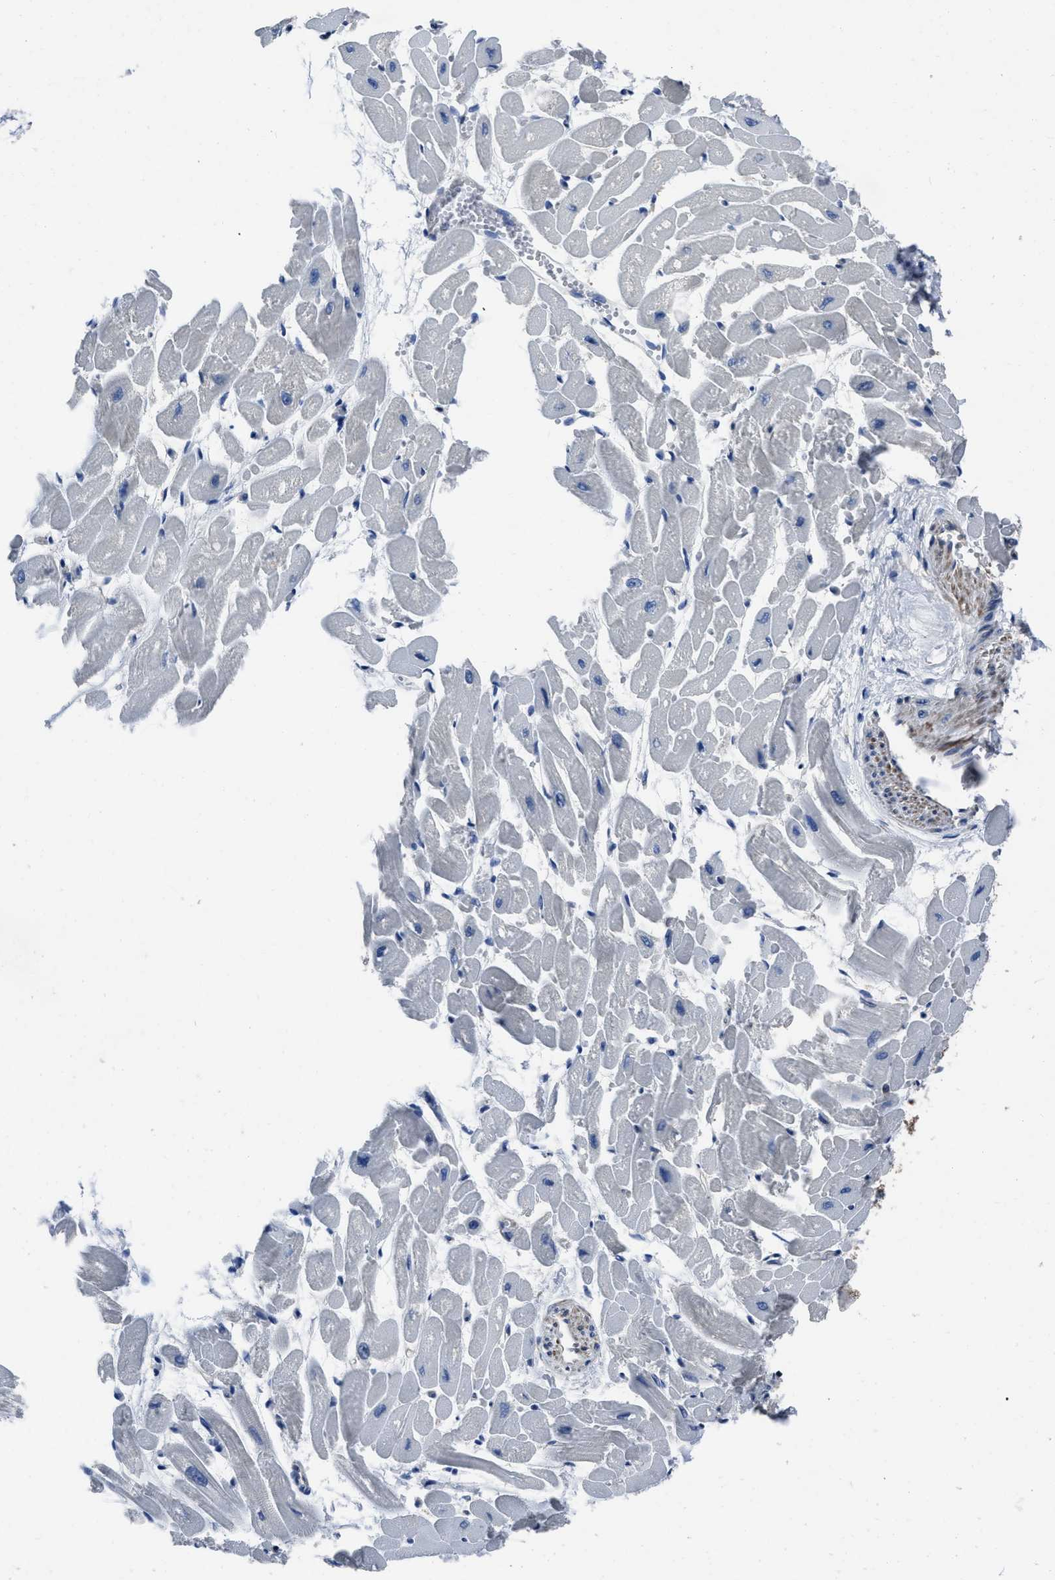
{"staining": {"intensity": "weak", "quantity": "<25%", "location": "cytoplasmic/membranous"}, "tissue": "heart muscle", "cell_type": "Cardiomyocytes", "image_type": "normal", "snomed": [{"axis": "morphology", "description": "Normal tissue, NOS"}, {"axis": "topography", "description": "Heart"}], "caption": "Protein analysis of benign heart muscle reveals no significant staining in cardiomyocytes. (Stains: DAB (3,3'-diaminobenzidine) immunohistochemistry with hematoxylin counter stain, Microscopy: brightfield microscopy at high magnification).", "gene": "YARS1", "patient": {"sex": "male", "age": 45}}